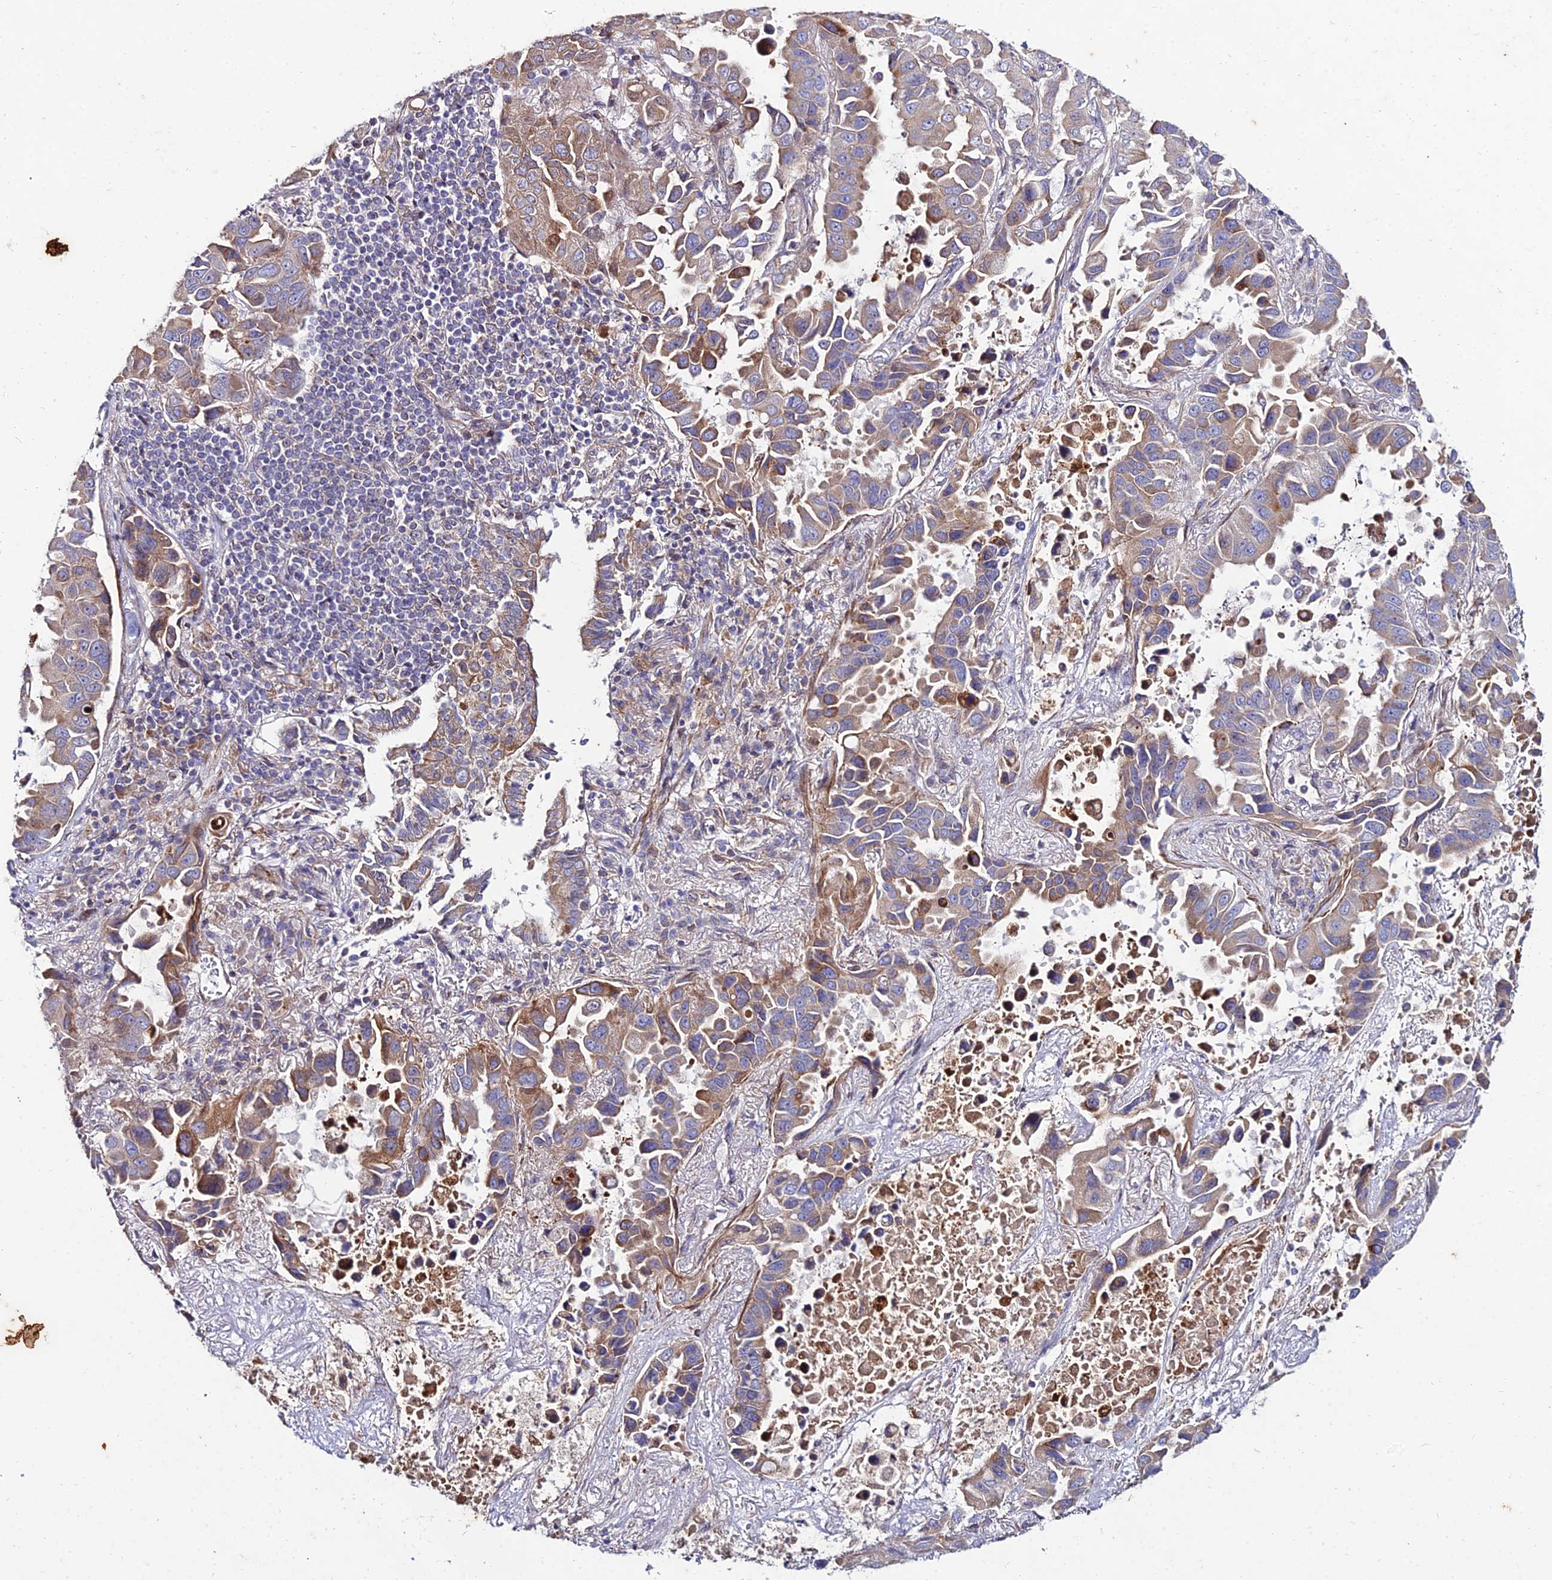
{"staining": {"intensity": "moderate", "quantity": "25%-75%", "location": "cytoplasmic/membranous"}, "tissue": "lung cancer", "cell_type": "Tumor cells", "image_type": "cancer", "snomed": [{"axis": "morphology", "description": "Adenocarcinoma, NOS"}, {"axis": "topography", "description": "Lung"}], "caption": "This micrograph reveals IHC staining of lung cancer (adenocarcinoma), with medium moderate cytoplasmic/membranous positivity in approximately 25%-75% of tumor cells.", "gene": "ARL6IP1", "patient": {"sex": "male", "age": 64}}